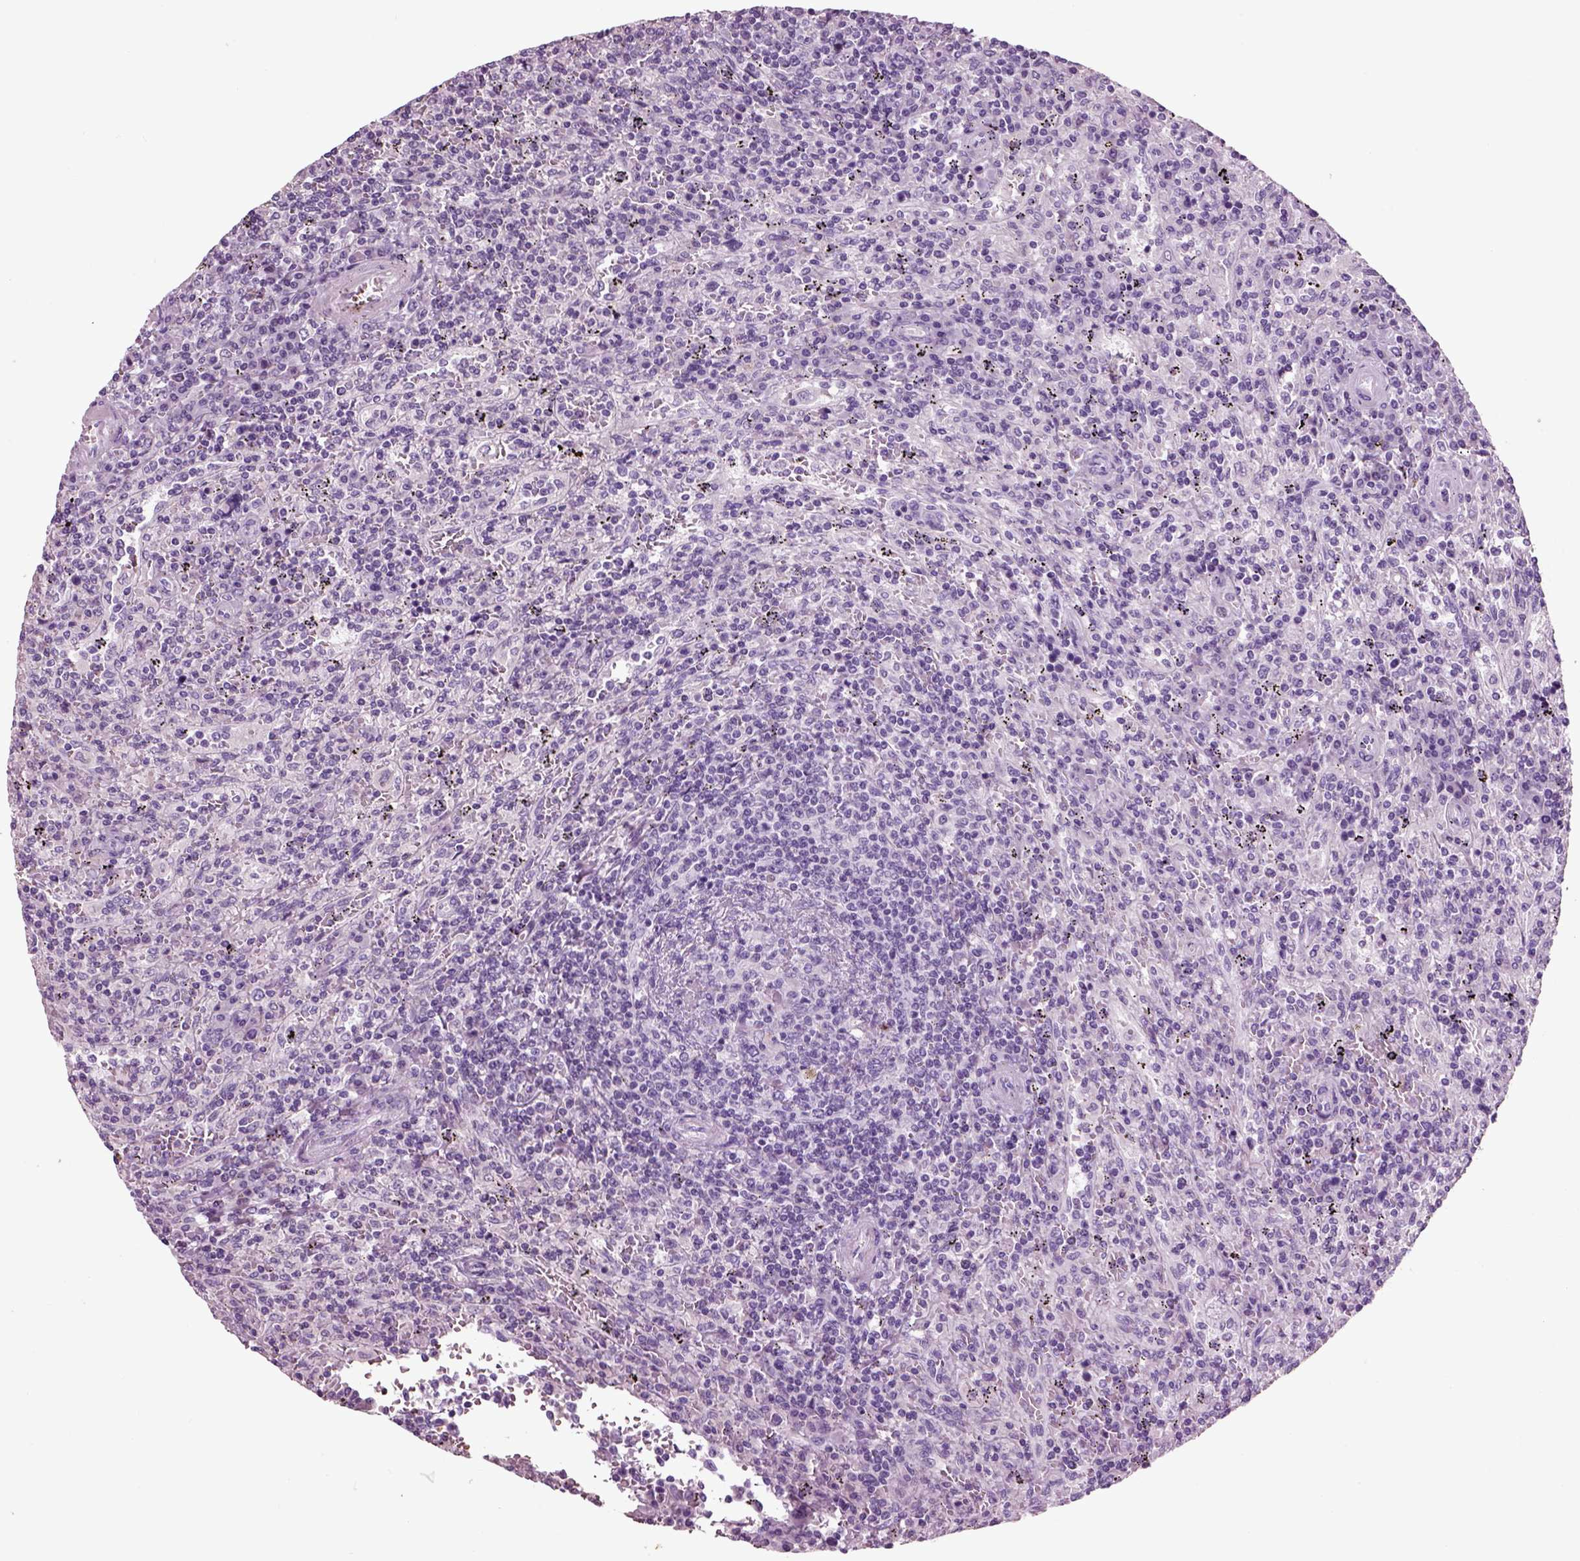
{"staining": {"intensity": "negative", "quantity": "none", "location": "none"}, "tissue": "lymphoma", "cell_type": "Tumor cells", "image_type": "cancer", "snomed": [{"axis": "morphology", "description": "Malignant lymphoma, non-Hodgkin's type, Low grade"}, {"axis": "topography", "description": "Spleen"}], "caption": "Immunohistochemistry (IHC) micrograph of neoplastic tissue: lymphoma stained with DAB shows no significant protein staining in tumor cells. (DAB immunohistochemistry (IHC) visualized using brightfield microscopy, high magnification).", "gene": "CHGB", "patient": {"sex": "male", "age": 62}}